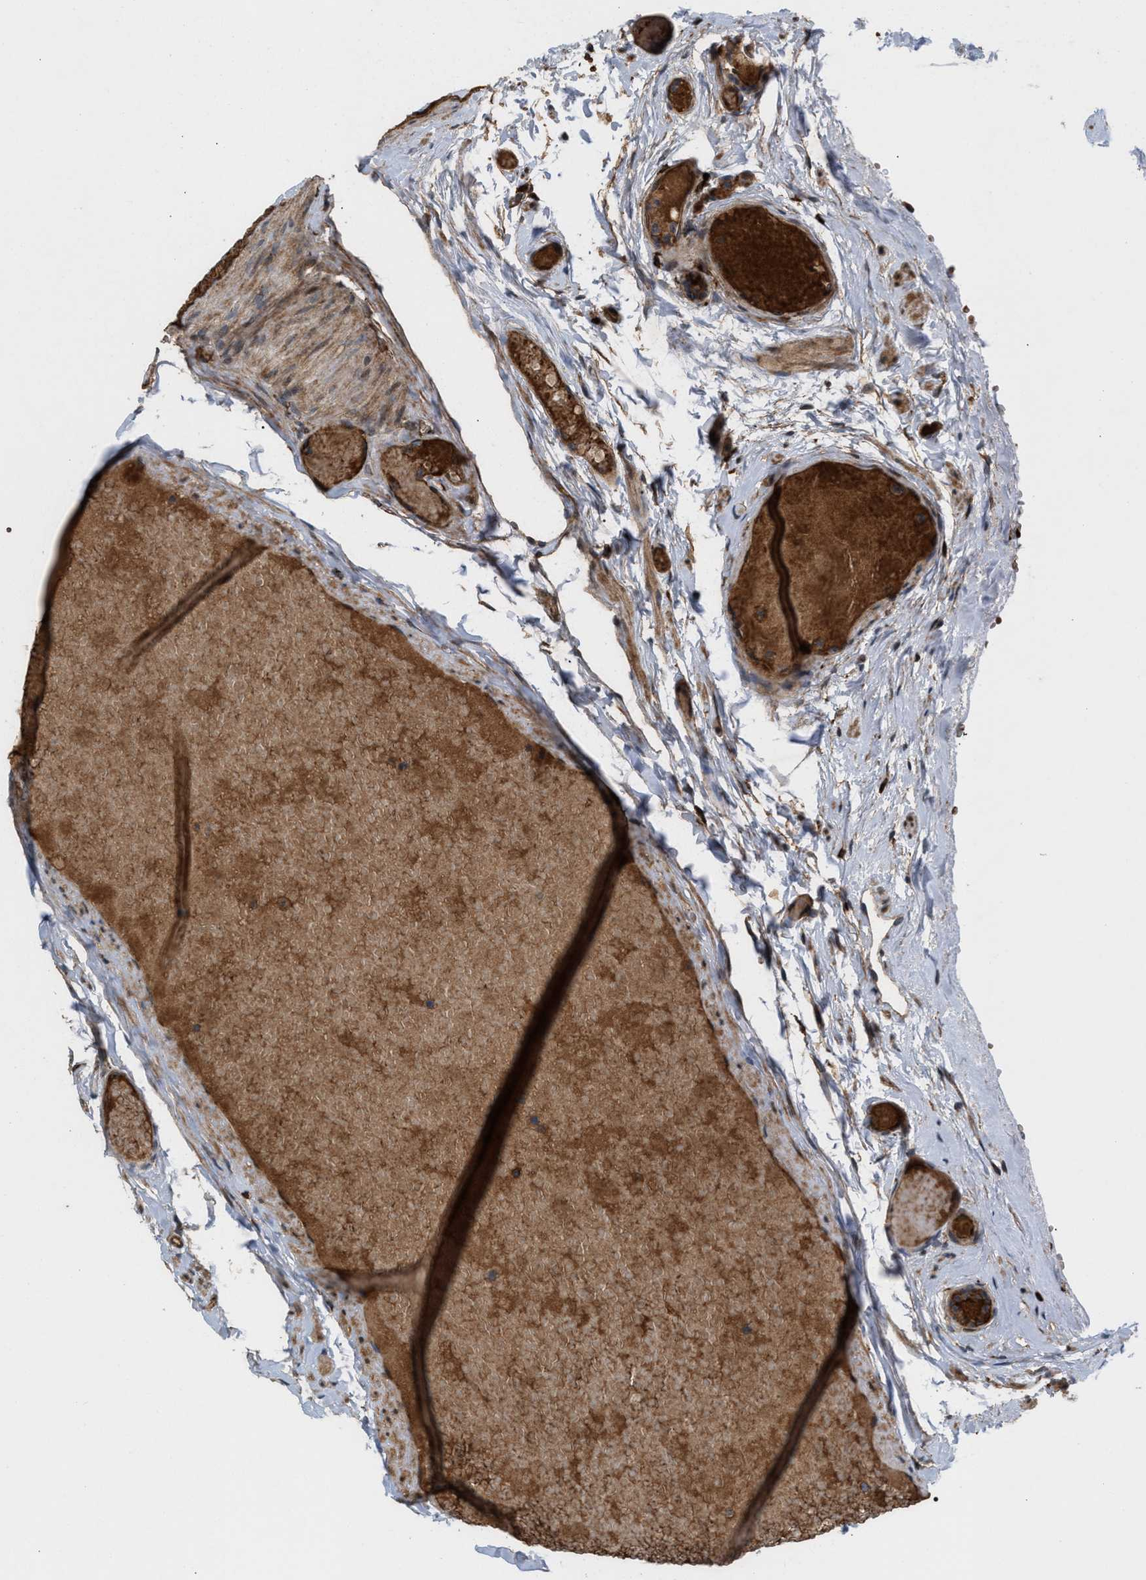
{"staining": {"intensity": "moderate", "quantity": ">75%", "location": "cytoplasmic/membranous"}, "tissue": "epididymis", "cell_type": "Glandular cells", "image_type": "normal", "snomed": [{"axis": "morphology", "description": "Normal tissue, NOS"}, {"axis": "topography", "description": "Epididymis"}], "caption": "Immunohistochemical staining of unremarkable human epididymis shows medium levels of moderate cytoplasmic/membranous positivity in about >75% of glandular cells. (DAB (3,3'-diaminobenzidine) = brown stain, brightfield microscopy at high magnification).", "gene": "GCC1", "patient": {"sex": "male", "age": 46}}